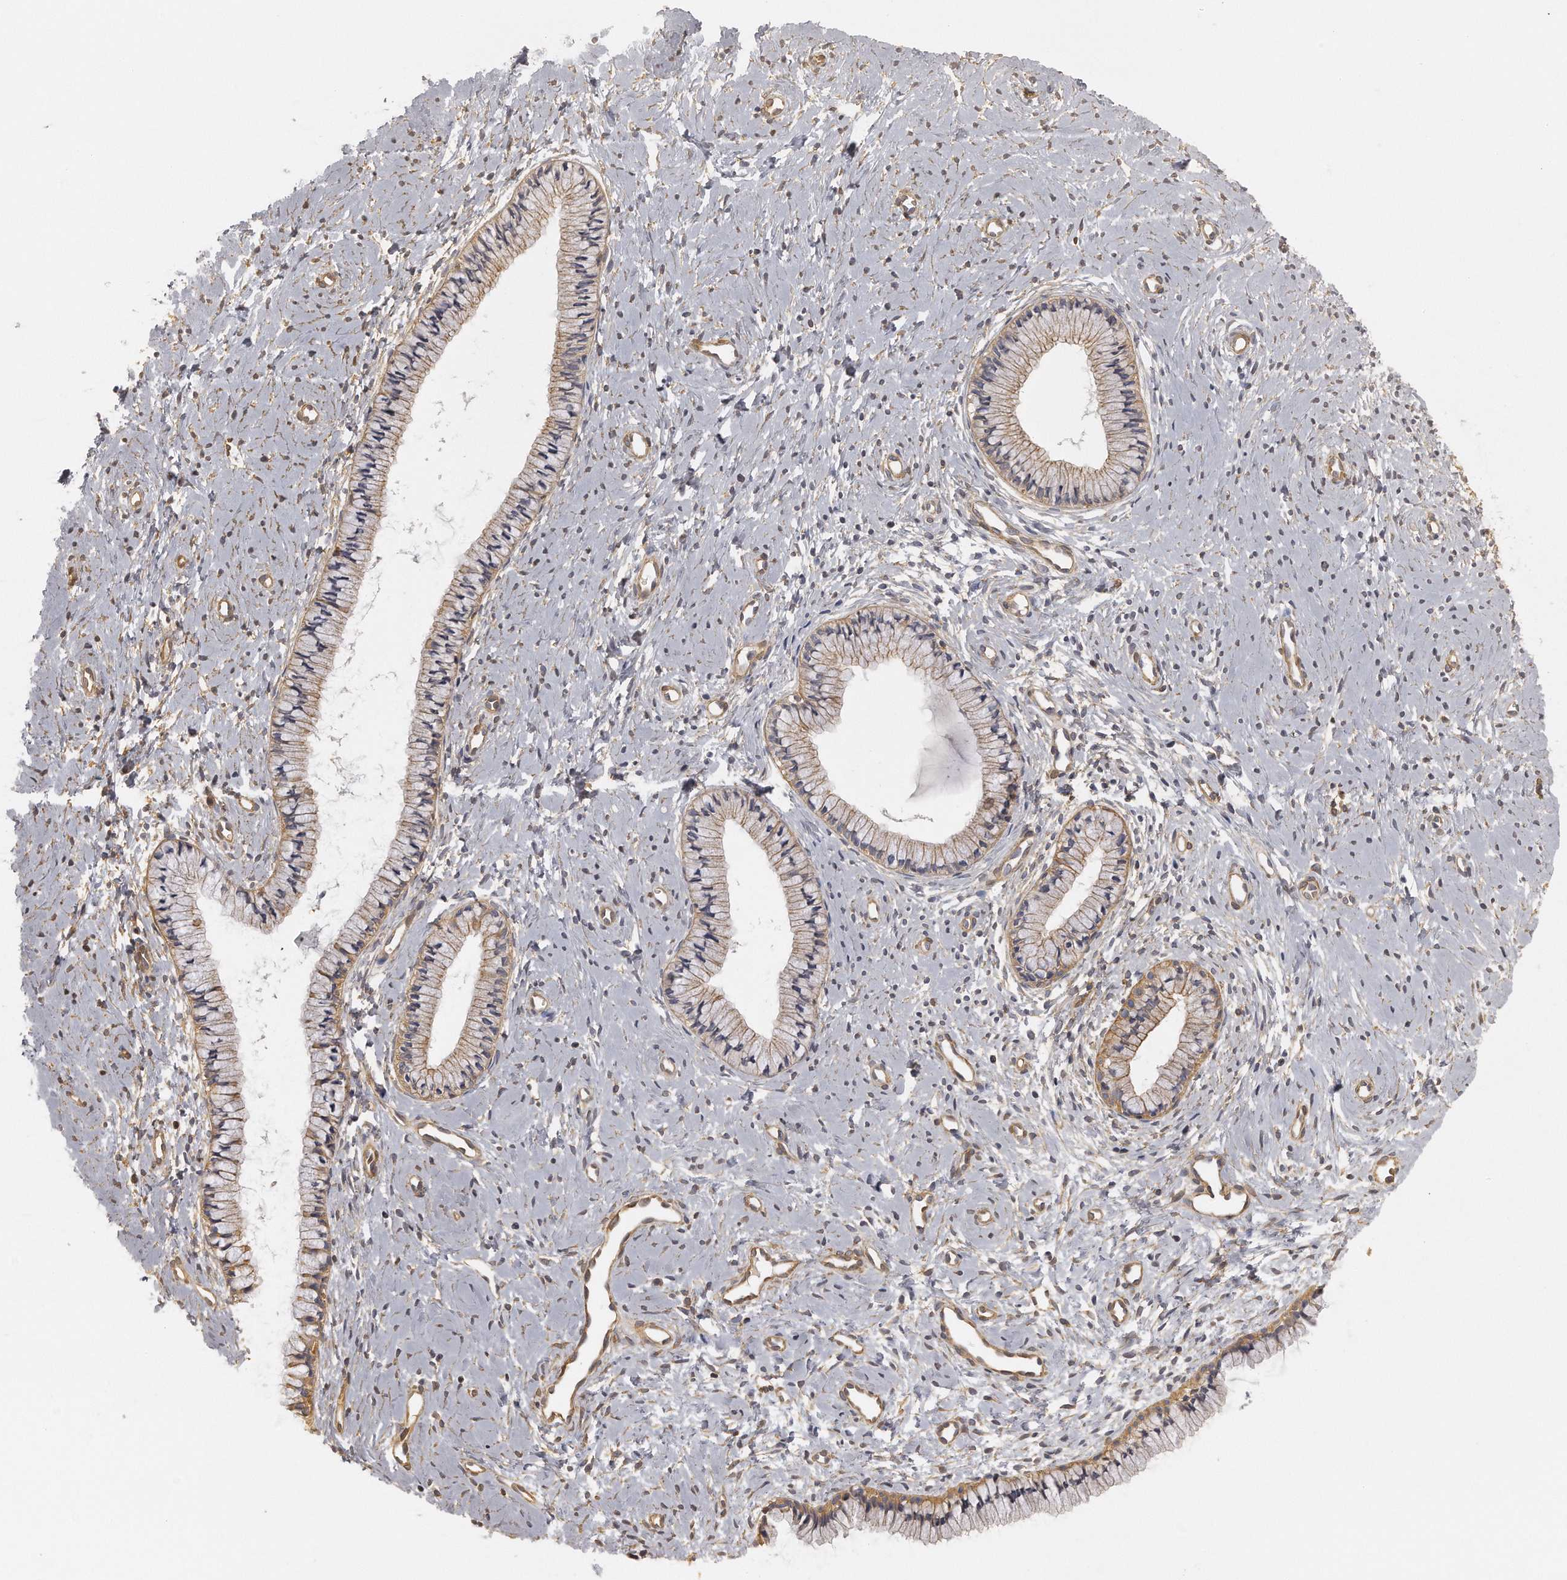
{"staining": {"intensity": "moderate", "quantity": ">75%", "location": "cytoplasmic/membranous"}, "tissue": "cervix", "cell_type": "Glandular cells", "image_type": "normal", "snomed": [{"axis": "morphology", "description": "Normal tissue, NOS"}, {"axis": "topography", "description": "Cervix"}], "caption": "DAB (3,3'-diaminobenzidine) immunohistochemical staining of normal cervix demonstrates moderate cytoplasmic/membranous protein positivity in about >75% of glandular cells.", "gene": "CHST7", "patient": {"sex": "female", "age": 46}}